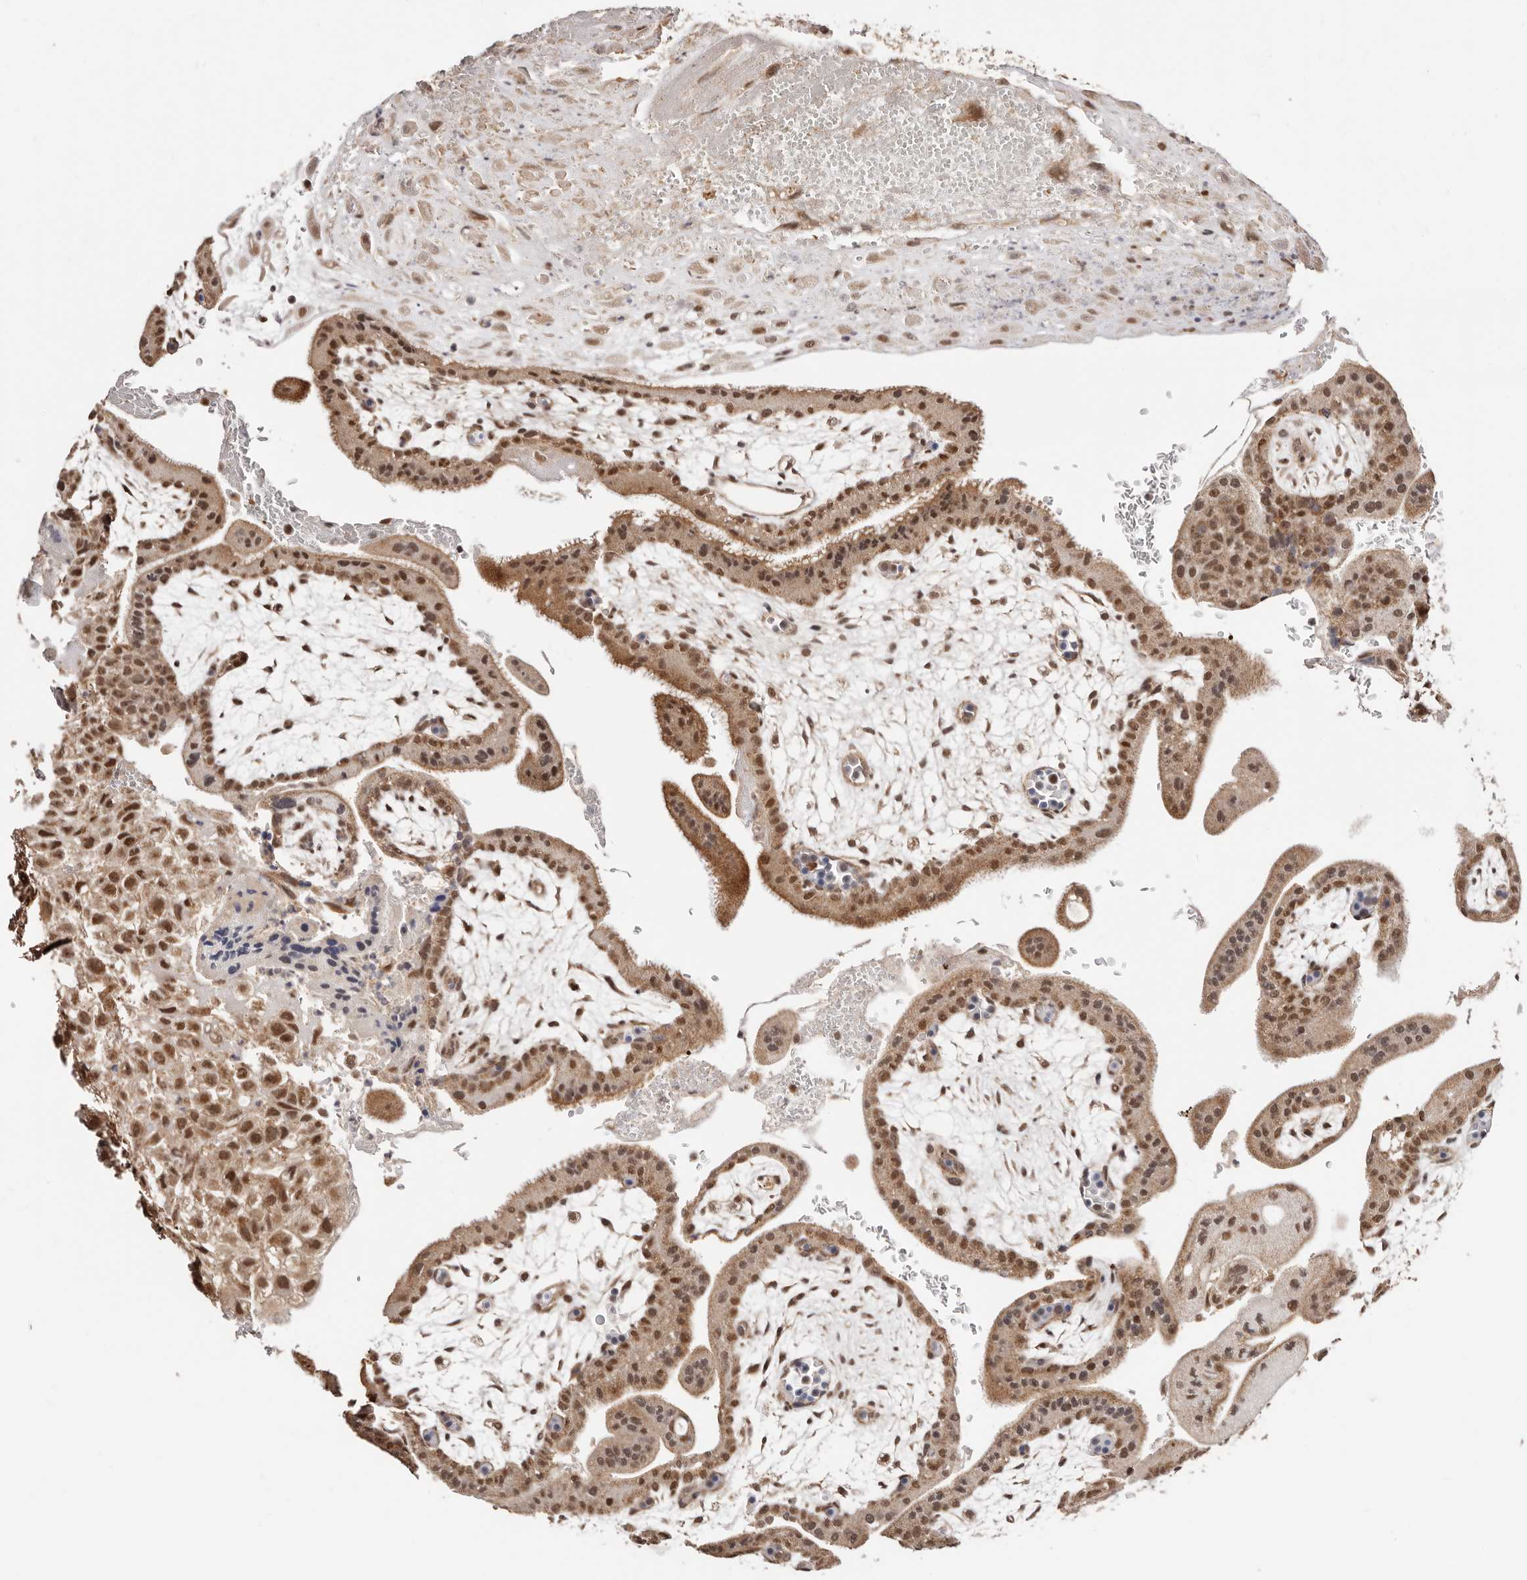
{"staining": {"intensity": "moderate", "quantity": ">75%", "location": "cytoplasmic/membranous,nuclear"}, "tissue": "placenta", "cell_type": "Decidual cells", "image_type": "normal", "snomed": [{"axis": "morphology", "description": "Normal tissue, NOS"}, {"axis": "topography", "description": "Placenta"}], "caption": "Brown immunohistochemical staining in normal human placenta displays moderate cytoplasmic/membranous,nuclear expression in about >75% of decidual cells.", "gene": "CTNNBL1", "patient": {"sex": "female", "age": 35}}